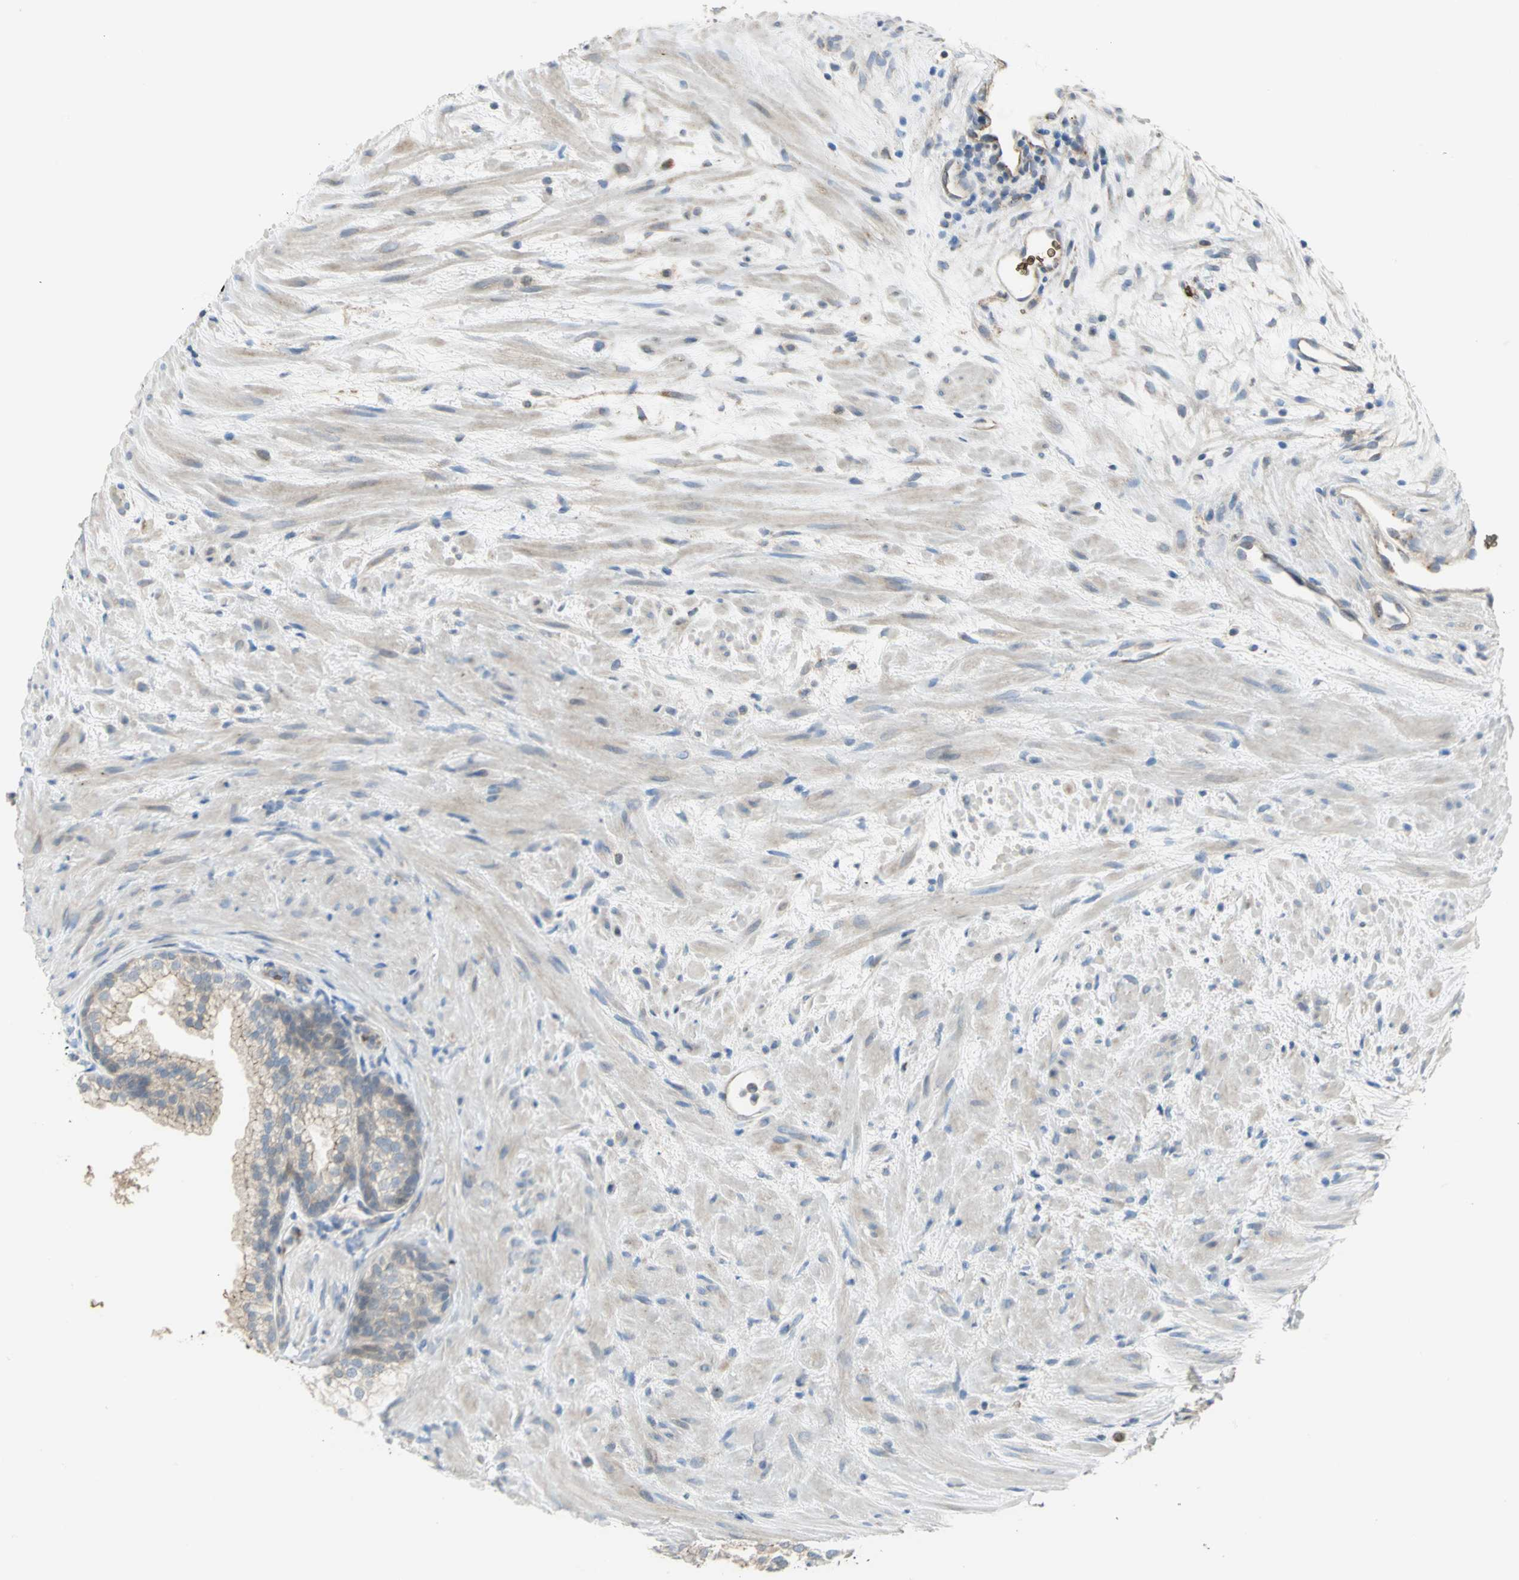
{"staining": {"intensity": "weak", "quantity": "<25%", "location": "cytoplasmic/membranous"}, "tissue": "prostate", "cell_type": "Glandular cells", "image_type": "normal", "snomed": [{"axis": "morphology", "description": "Normal tissue, NOS"}, {"axis": "topography", "description": "Prostate"}], "caption": "This is an immunohistochemistry image of normal prostate. There is no positivity in glandular cells.", "gene": "ANK1", "patient": {"sex": "male", "age": 76}}